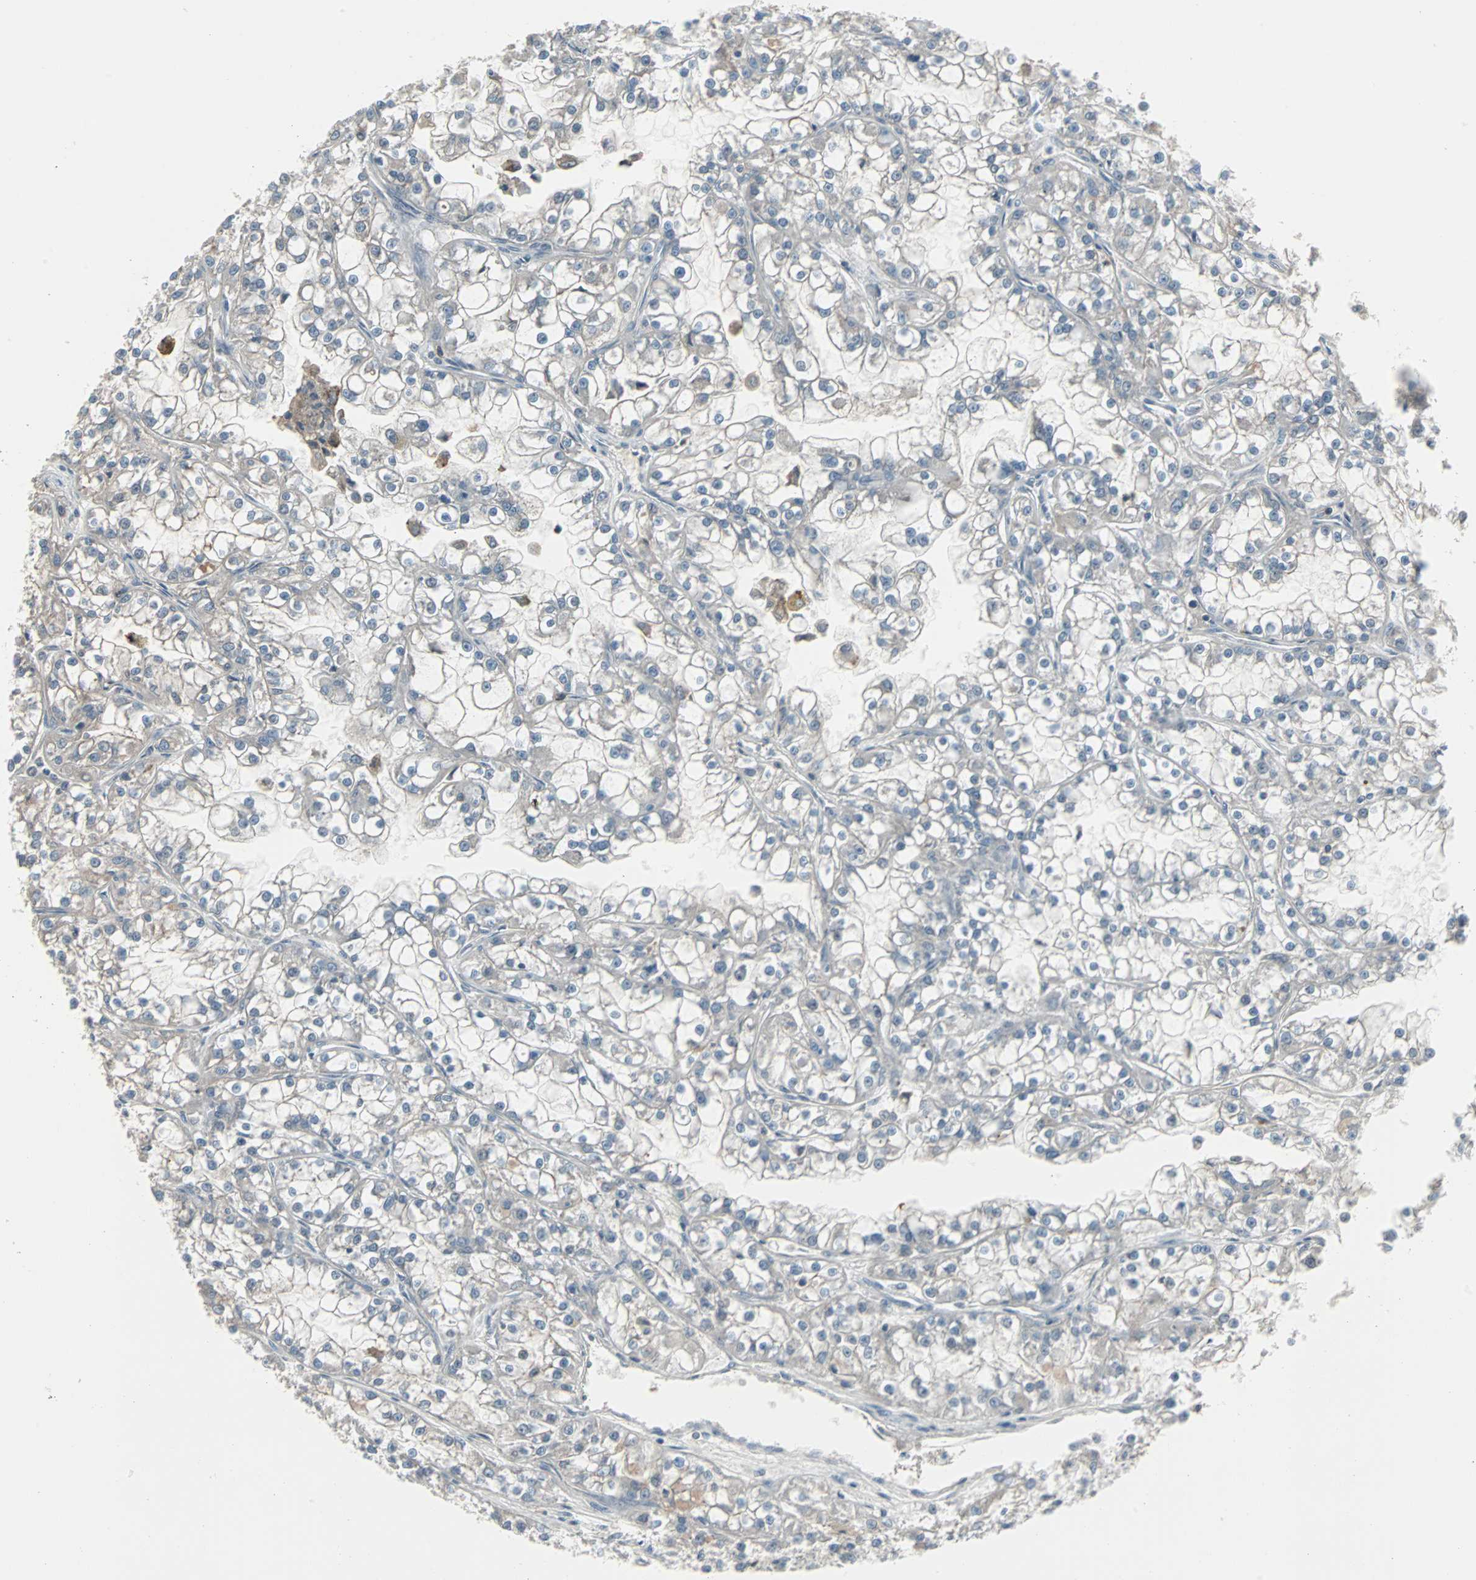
{"staining": {"intensity": "weak", "quantity": "<25%", "location": "cytoplasmic/membranous"}, "tissue": "renal cancer", "cell_type": "Tumor cells", "image_type": "cancer", "snomed": [{"axis": "morphology", "description": "Adenocarcinoma, NOS"}, {"axis": "topography", "description": "Kidney"}], "caption": "Tumor cells are negative for brown protein staining in renal cancer. (Stains: DAB immunohistochemistry with hematoxylin counter stain, Microscopy: brightfield microscopy at high magnification).", "gene": "ZSCAN32", "patient": {"sex": "female", "age": 52}}